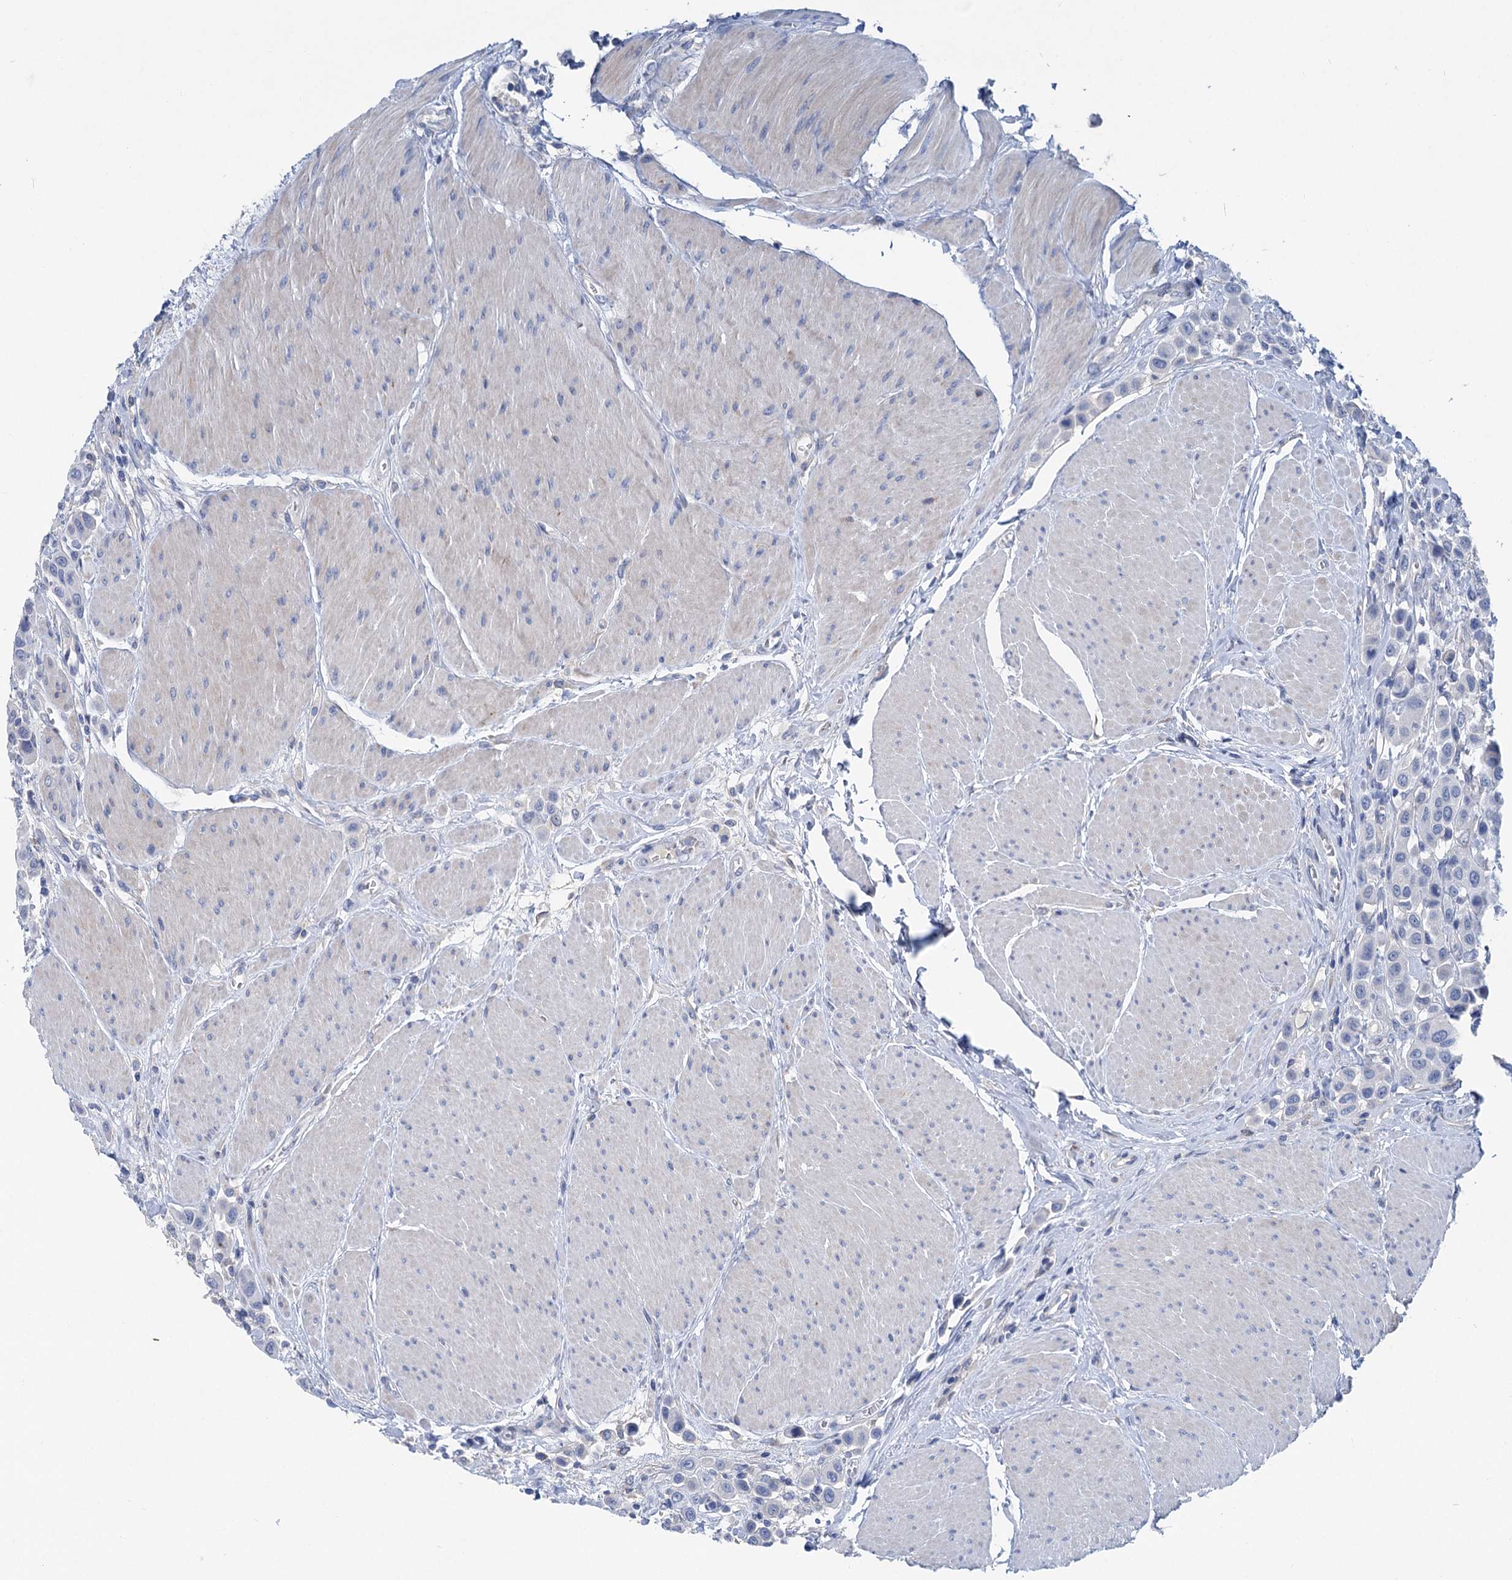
{"staining": {"intensity": "negative", "quantity": "none", "location": "none"}, "tissue": "urothelial cancer", "cell_type": "Tumor cells", "image_type": "cancer", "snomed": [{"axis": "morphology", "description": "Urothelial carcinoma, High grade"}, {"axis": "topography", "description": "Urinary bladder"}], "caption": "Immunohistochemical staining of urothelial cancer exhibits no significant staining in tumor cells.", "gene": "CHDH", "patient": {"sex": "male", "age": 50}}